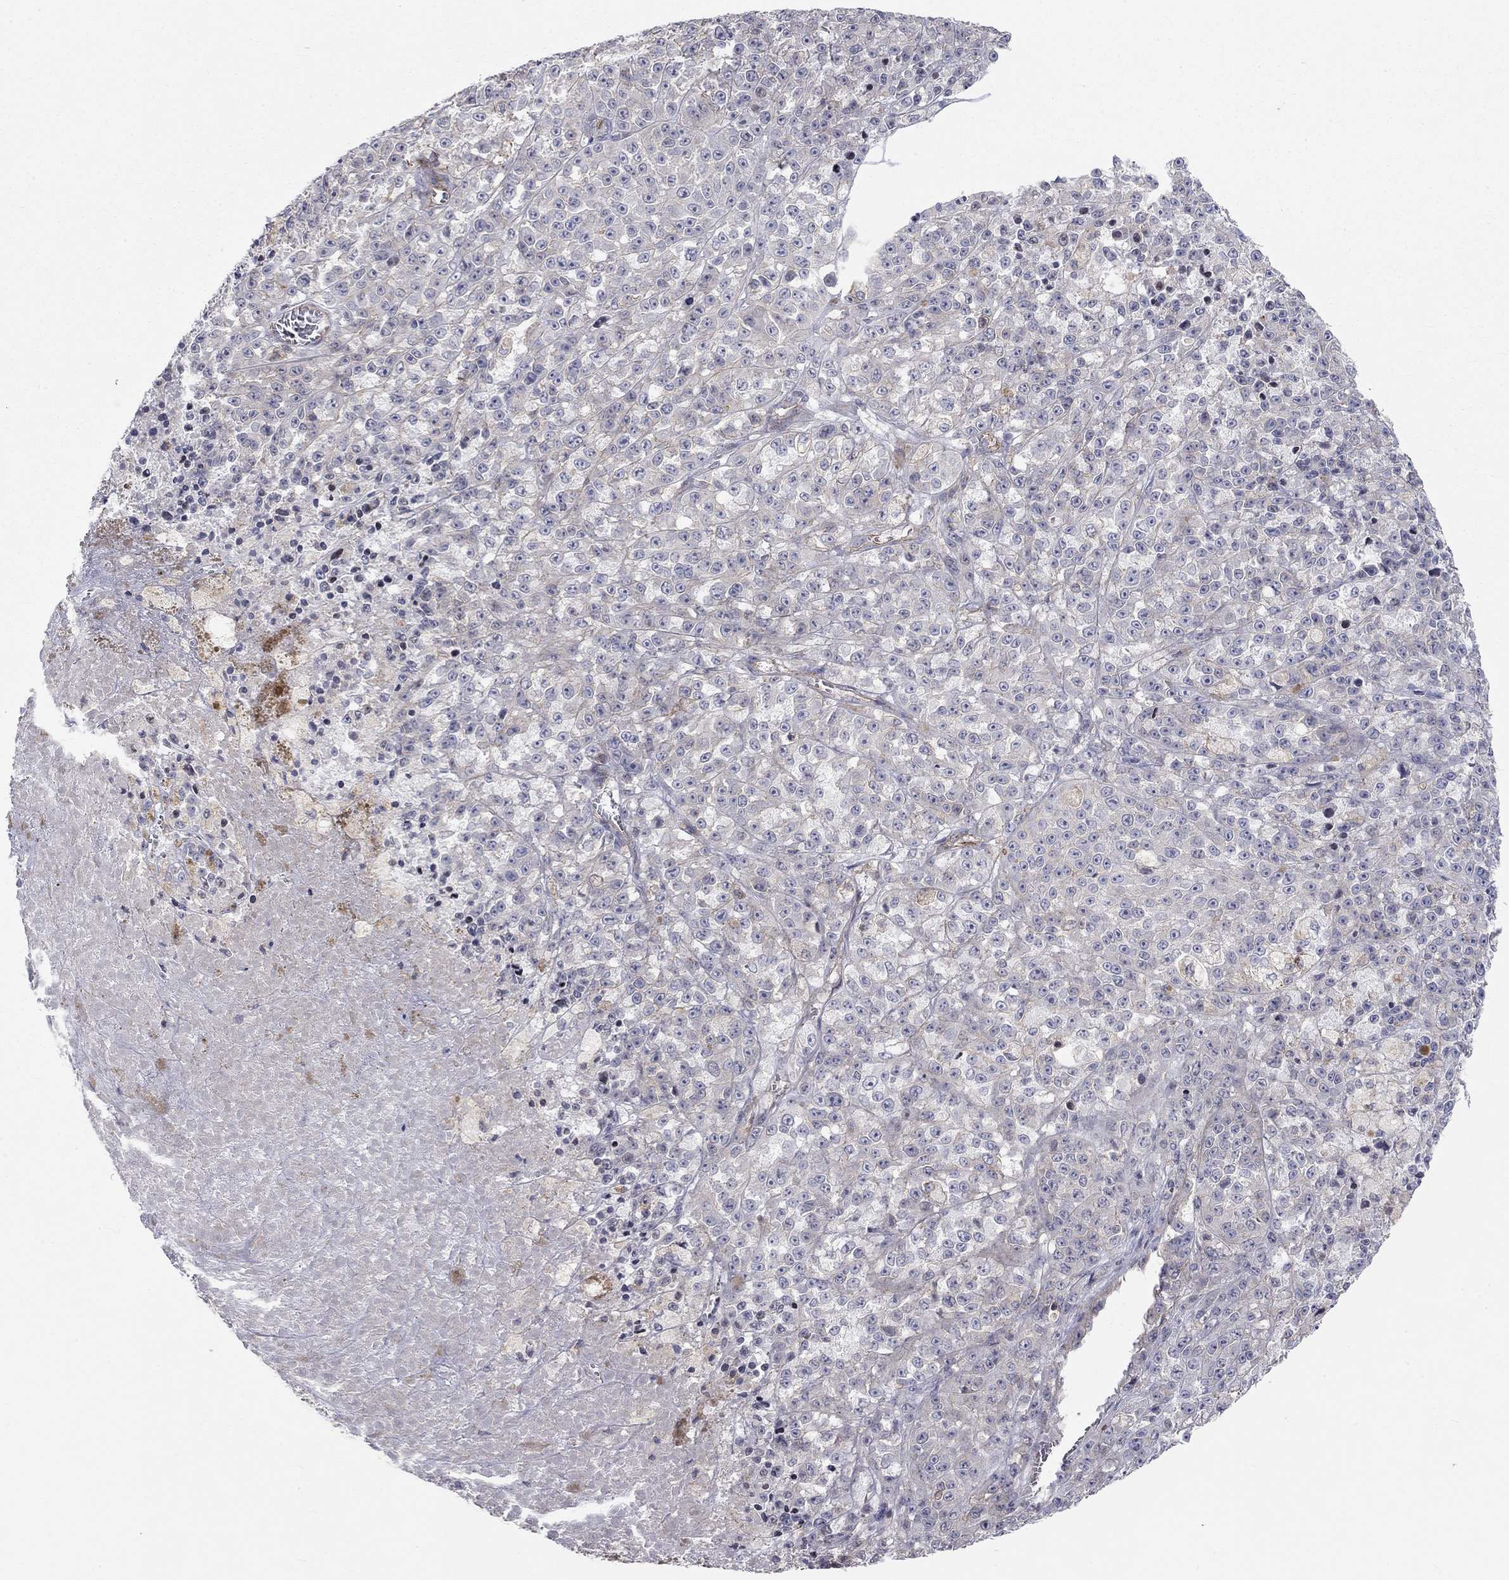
{"staining": {"intensity": "negative", "quantity": "none", "location": "none"}, "tissue": "melanoma", "cell_type": "Tumor cells", "image_type": "cancer", "snomed": [{"axis": "morphology", "description": "Malignant melanoma, NOS"}, {"axis": "topography", "description": "Skin"}], "caption": "This image is of malignant melanoma stained with IHC to label a protein in brown with the nuclei are counter-stained blue. There is no staining in tumor cells.", "gene": "PCDHGA10", "patient": {"sex": "female", "age": 58}}